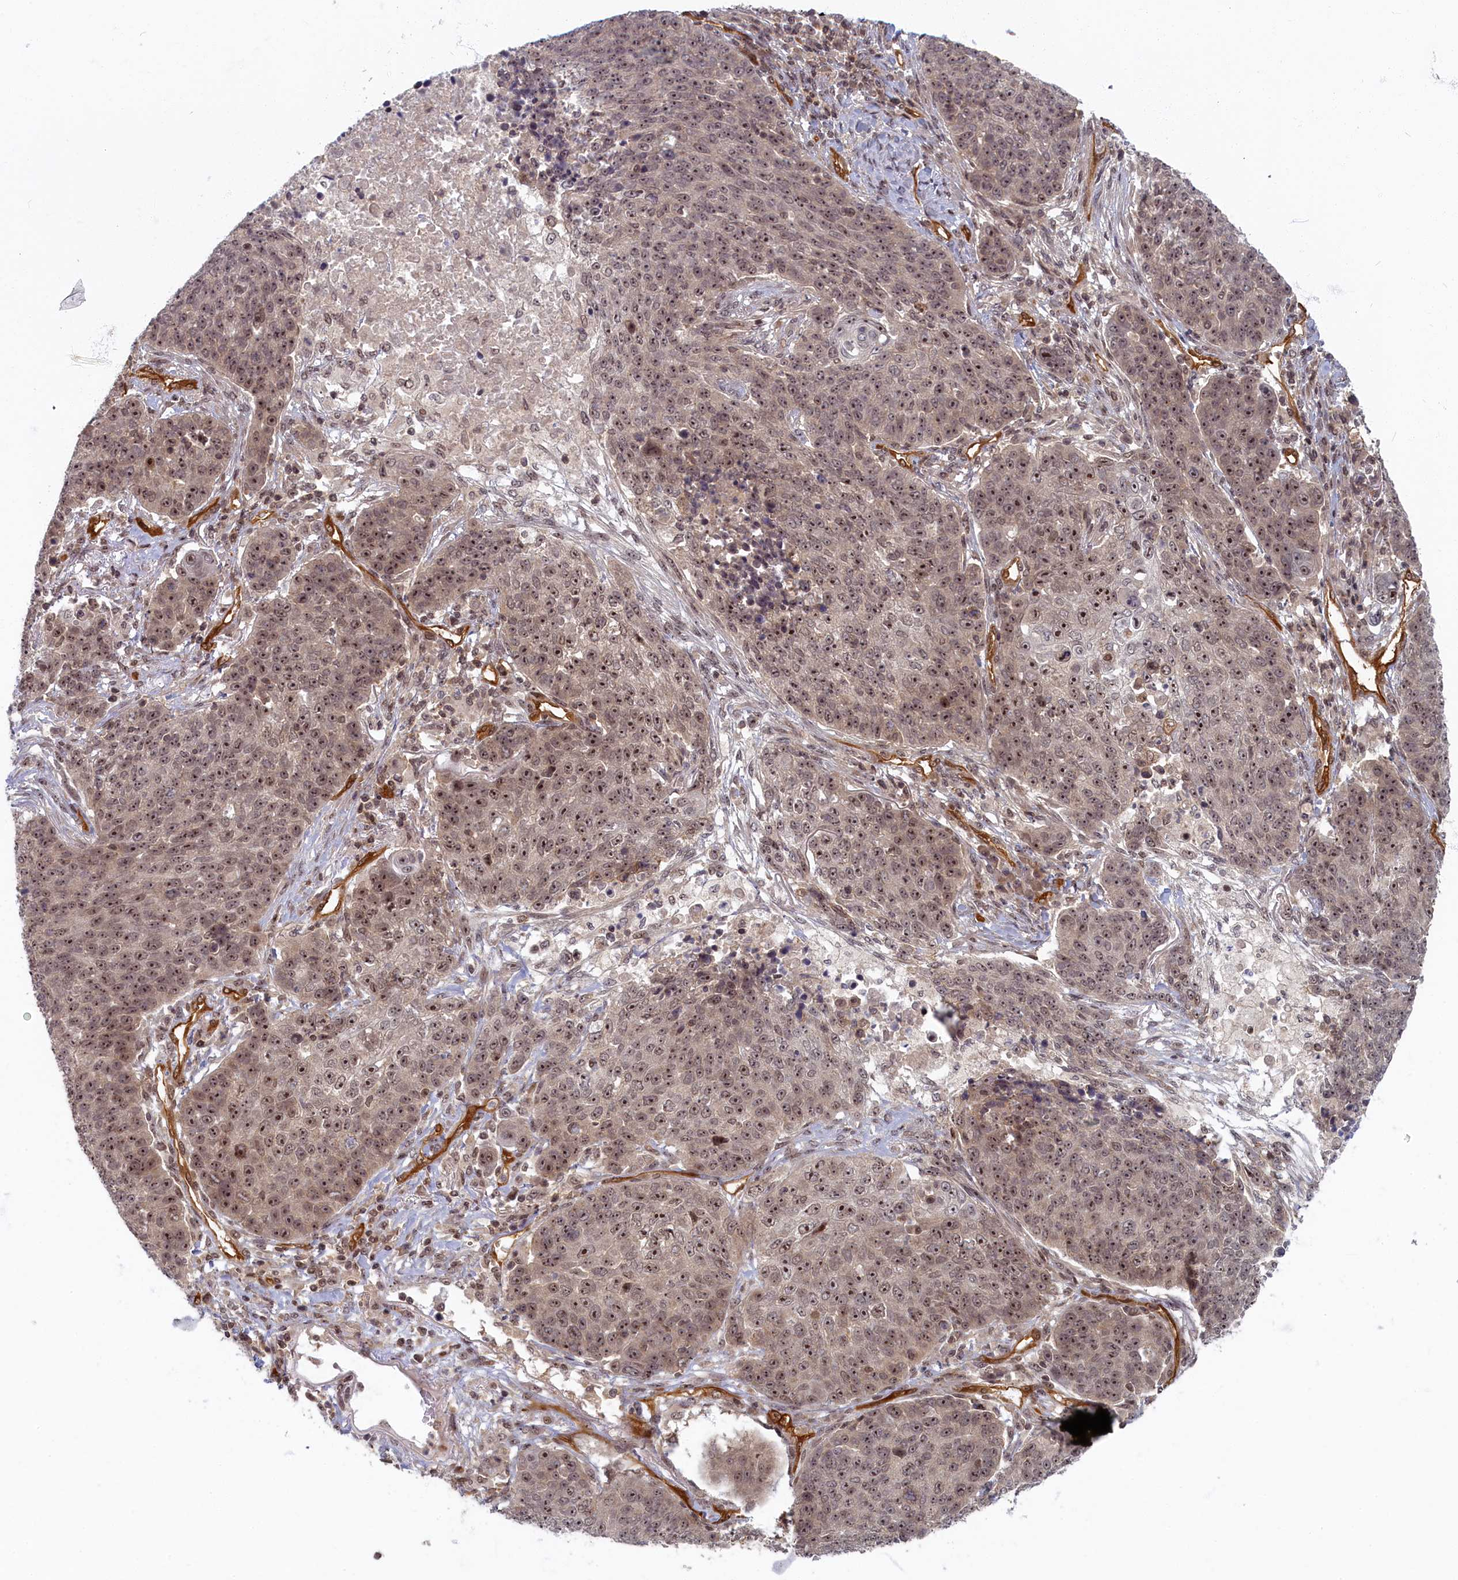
{"staining": {"intensity": "moderate", "quantity": ">75%", "location": "nuclear"}, "tissue": "lung cancer", "cell_type": "Tumor cells", "image_type": "cancer", "snomed": [{"axis": "morphology", "description": "Normal tissue, NOS"}, {"axis": "morphology", "description": "Squamous cell carcinoma, NOS"}, {"axis": "topography", "description": "Lymph node"}, {"axis": "topography", "description": "Lung"}], "caption": "Brown immunohistochemical staining in human lung cancer (squamous cell carcinoma) shows moderate nuclear expression in about >75% of tumor cells. (DAB IHC with brightfield microscopy, high magnification).", "gene": "SNRK", "patient": {"sex": "male", "age": 66}}